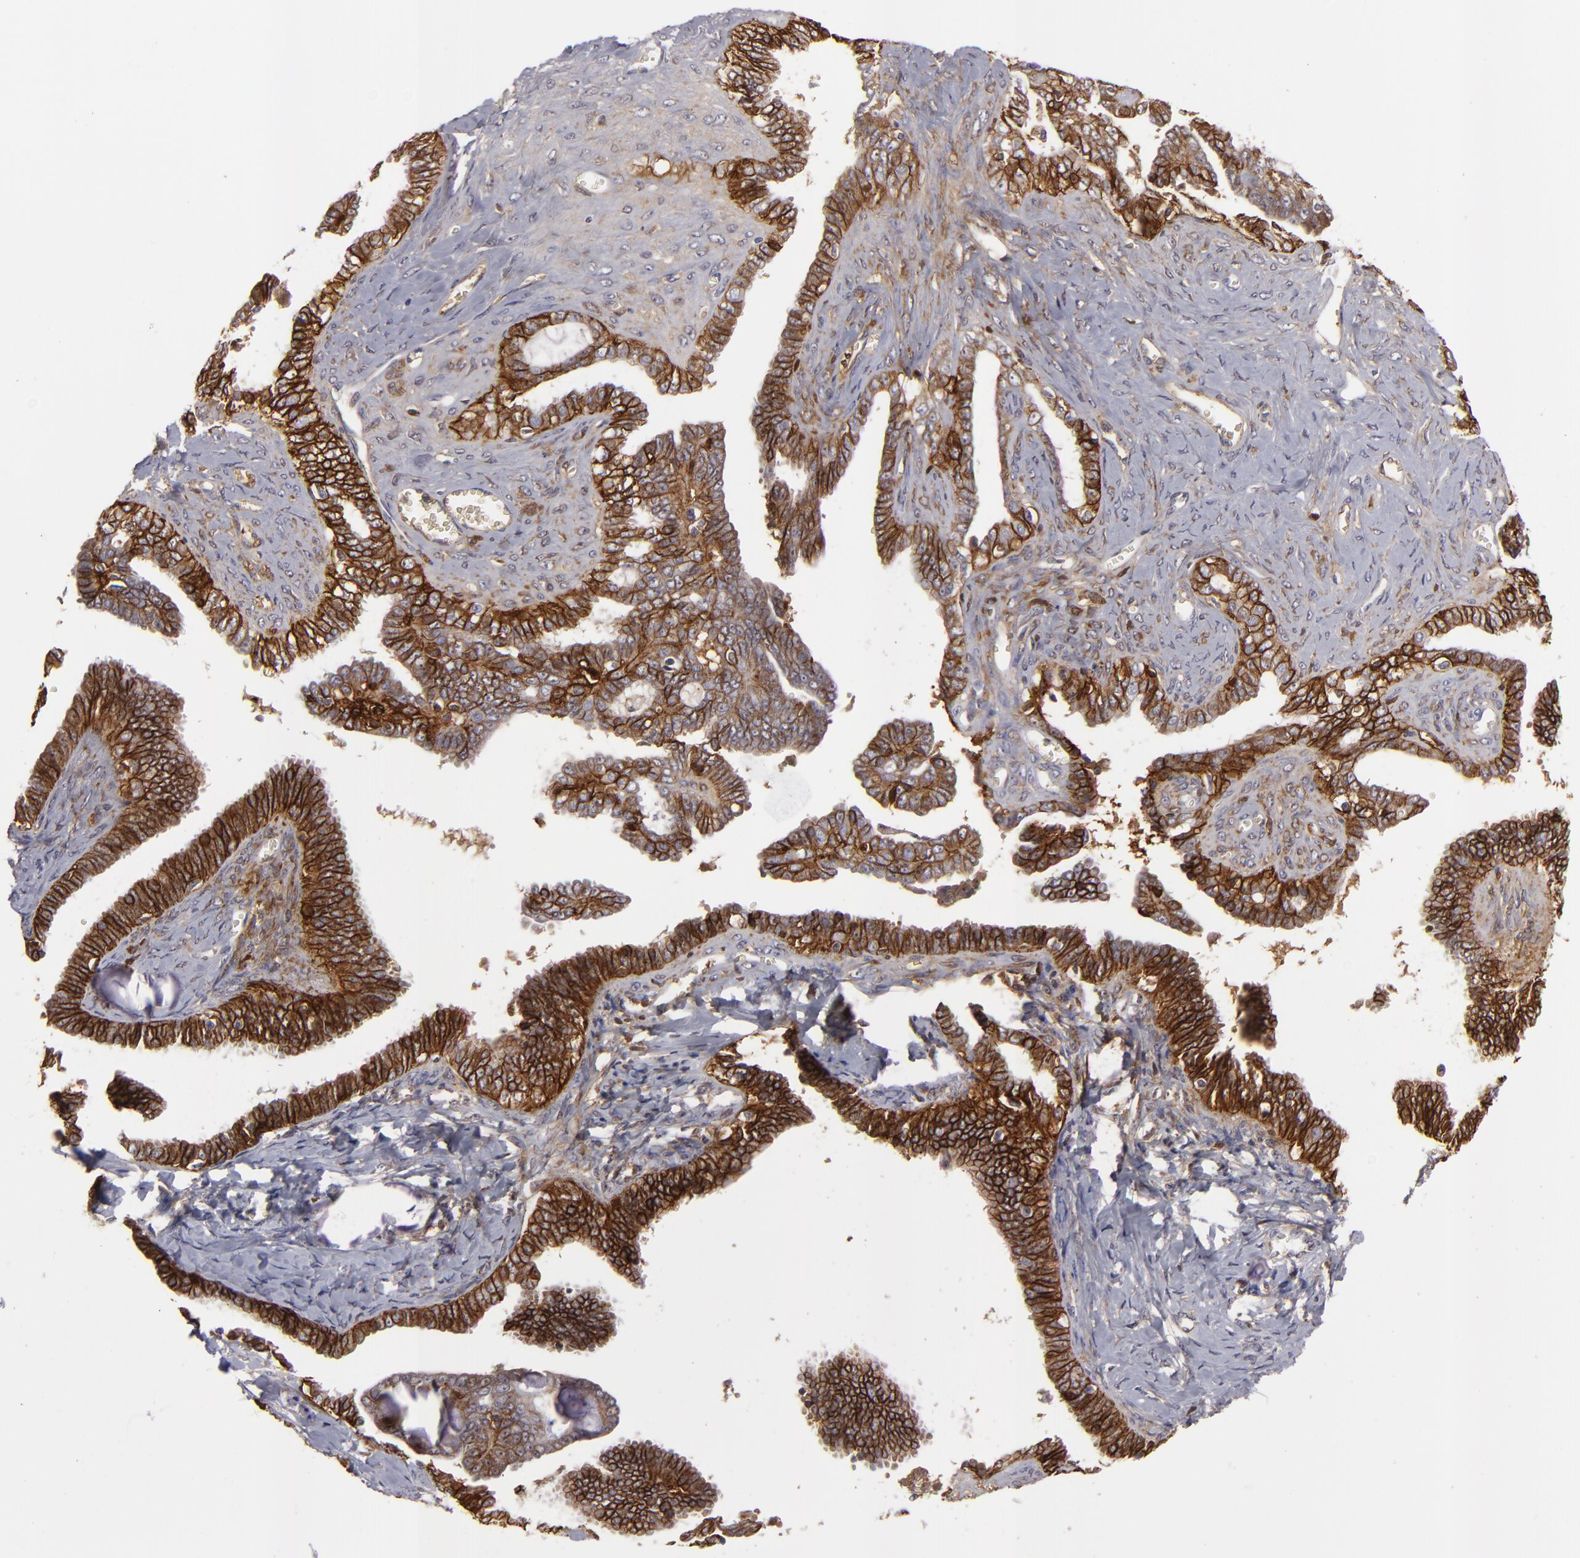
{"staining": {"intensity": "moderate", "quantity": ">75%", "location": "cytoplasmic/membranous"}, "tissue": "ovarian cancer", "cell_type": "Tumor cells", "image_type": "cancer", "snomed": [{"axis": "morphology", "description": "Cystadenocarcinoma, serous, NOS"}, {"axis": "topography", "description": "Ovary"}], "caption": "Immunohistochemical staining of human ovarian serous cystadenocarcinoma displays moderate cytoplasmic/membranous protein expression in about >75% of tumor cells. (brown staining indicates protein expression, while blue staining denotes nuclei).", "gene": "ALCAM", "patient": {"sex": "female", "age": 71}}